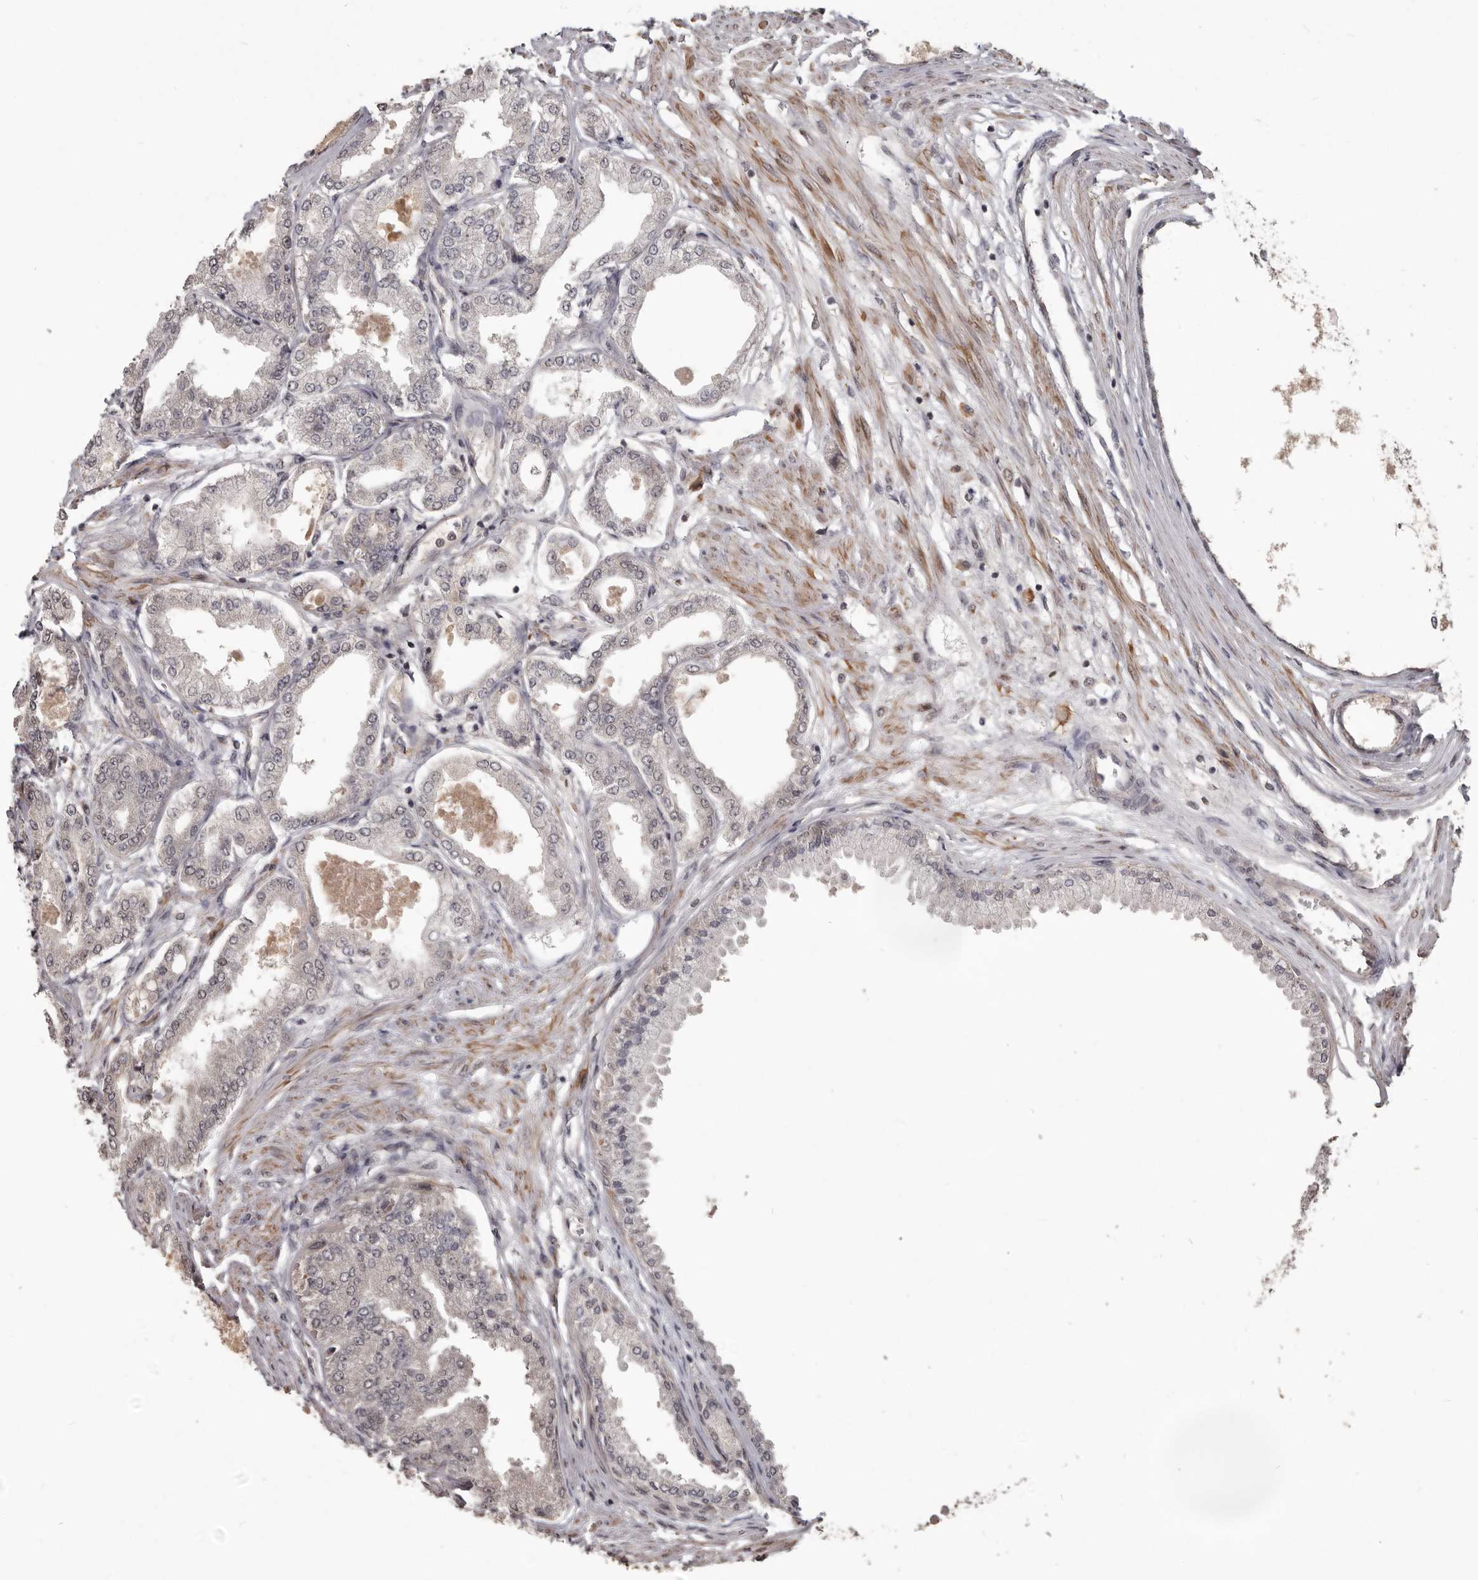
{"staining": {"intensity": "weak", "quantity": "<25%", "location": "cytoplasmic/membranous"}, "tissue": "prostate cancer", "cell_type": "Tumor cells", "image_type": "cancer", "snomed": [{"axis": "morphology", "description": "Adenocarcinoma, Low grade"}, {"axis": "topography", "description": "Prostate"}], "caption": "The micrograph displays no staining of tumor cells in prostate cancer (low-grade adenocarcinoma).", "gene": "ZFP14", "patient": {"sex": "male", "age": 63}}